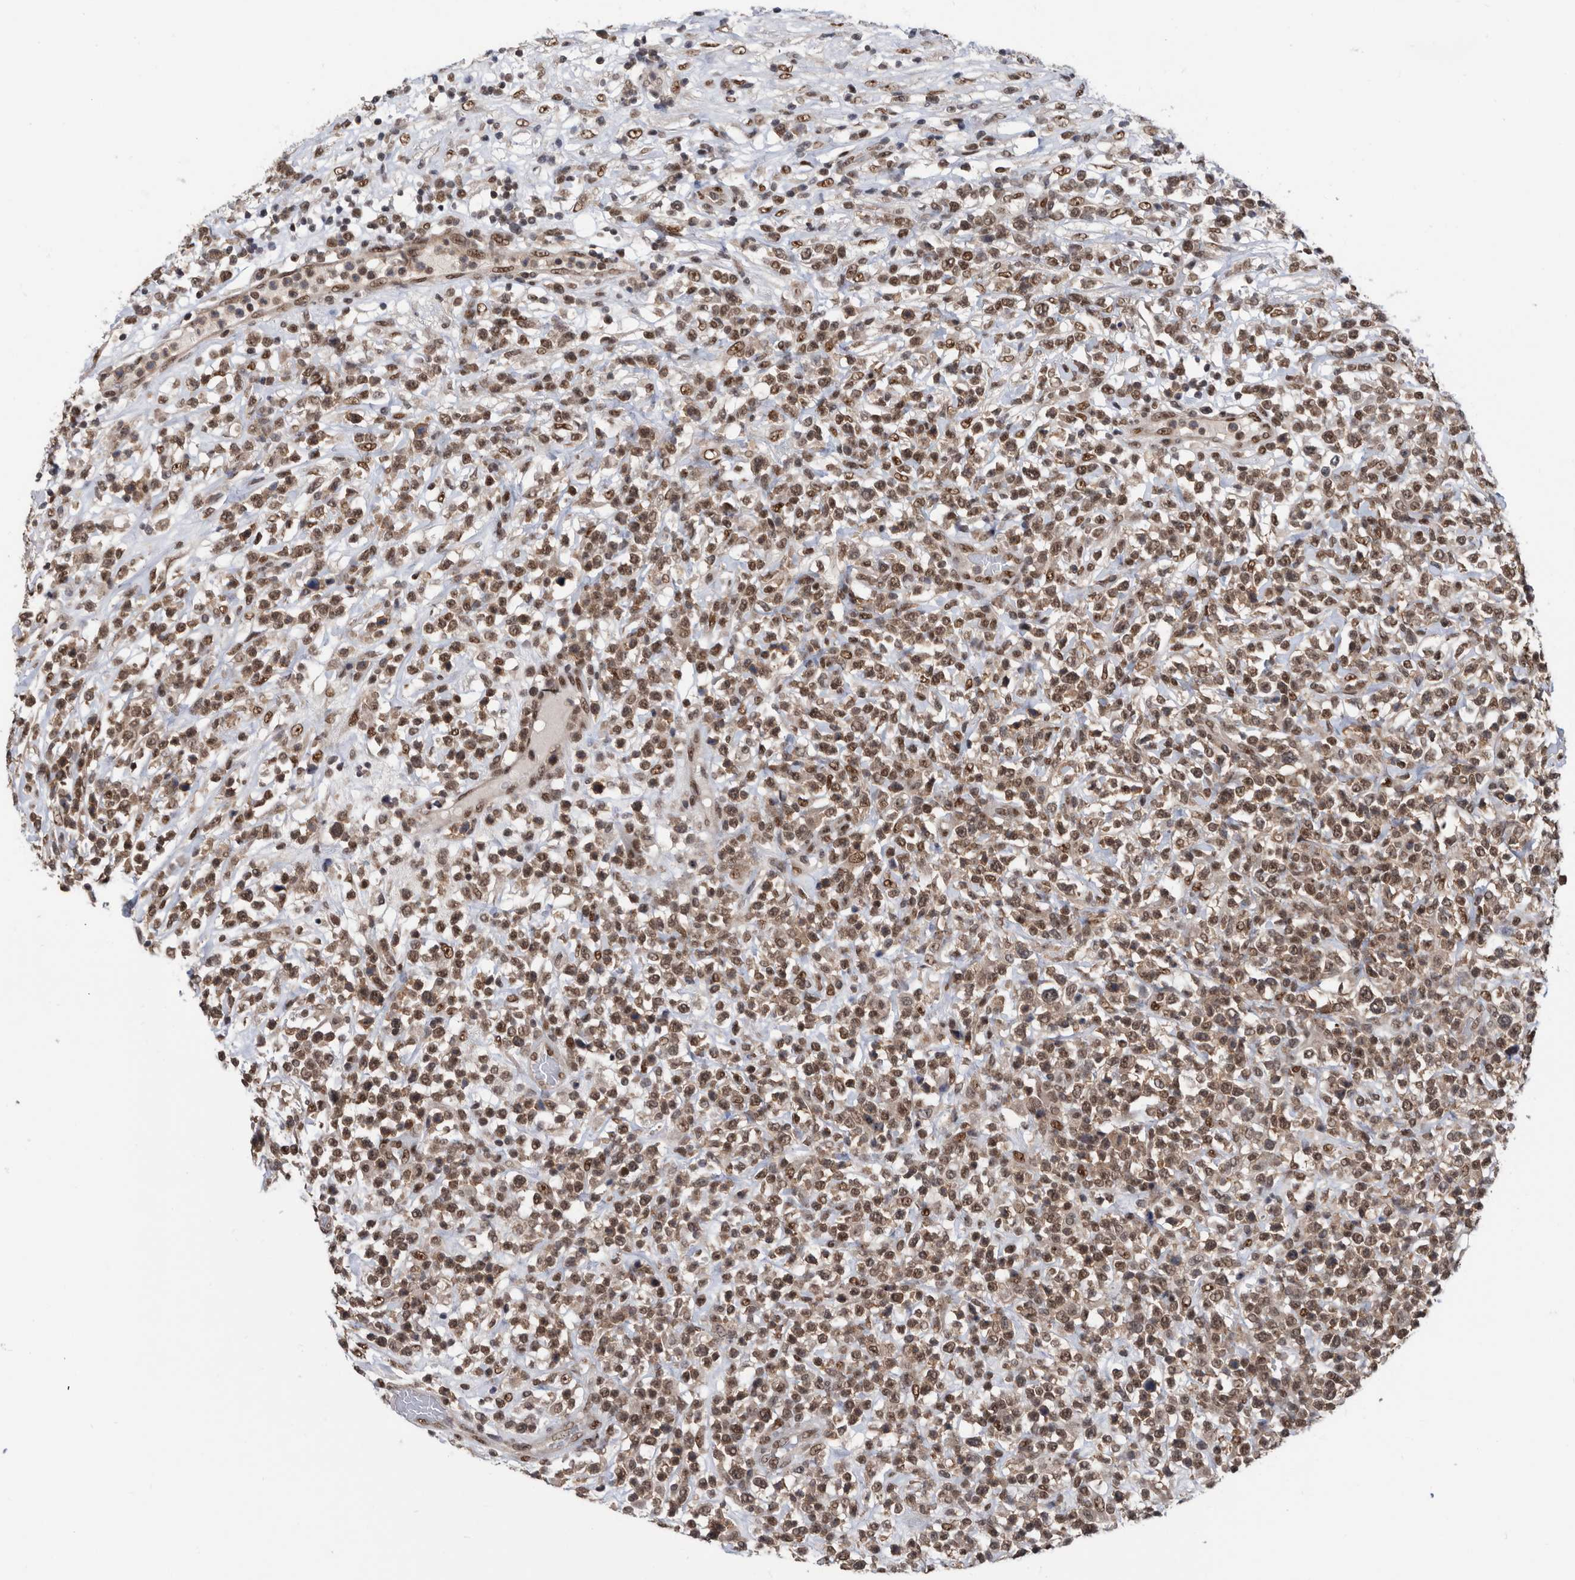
{"staining": {"intensity": "moderate", "quantity": ">75%", "location": "cytoplasmic/membranous,nuclear"}, "tissue": "lymphoma", "cell_type": "Tumor cells", "image_type": "cancer", "snomed": [{"axis": "morphology", "description": "Malignant lymphoma, non-Hodgkin's type, High grade"}, {"axis": "topography", "description": "Colon"}], "caption": "A brown stain labels moderate cytoplasmic/membranous and nuclear staining of a protein in human lymphoma tumor cells.", "gene": "ZNF260", "patient": {"sex": "female", "age": 53}}